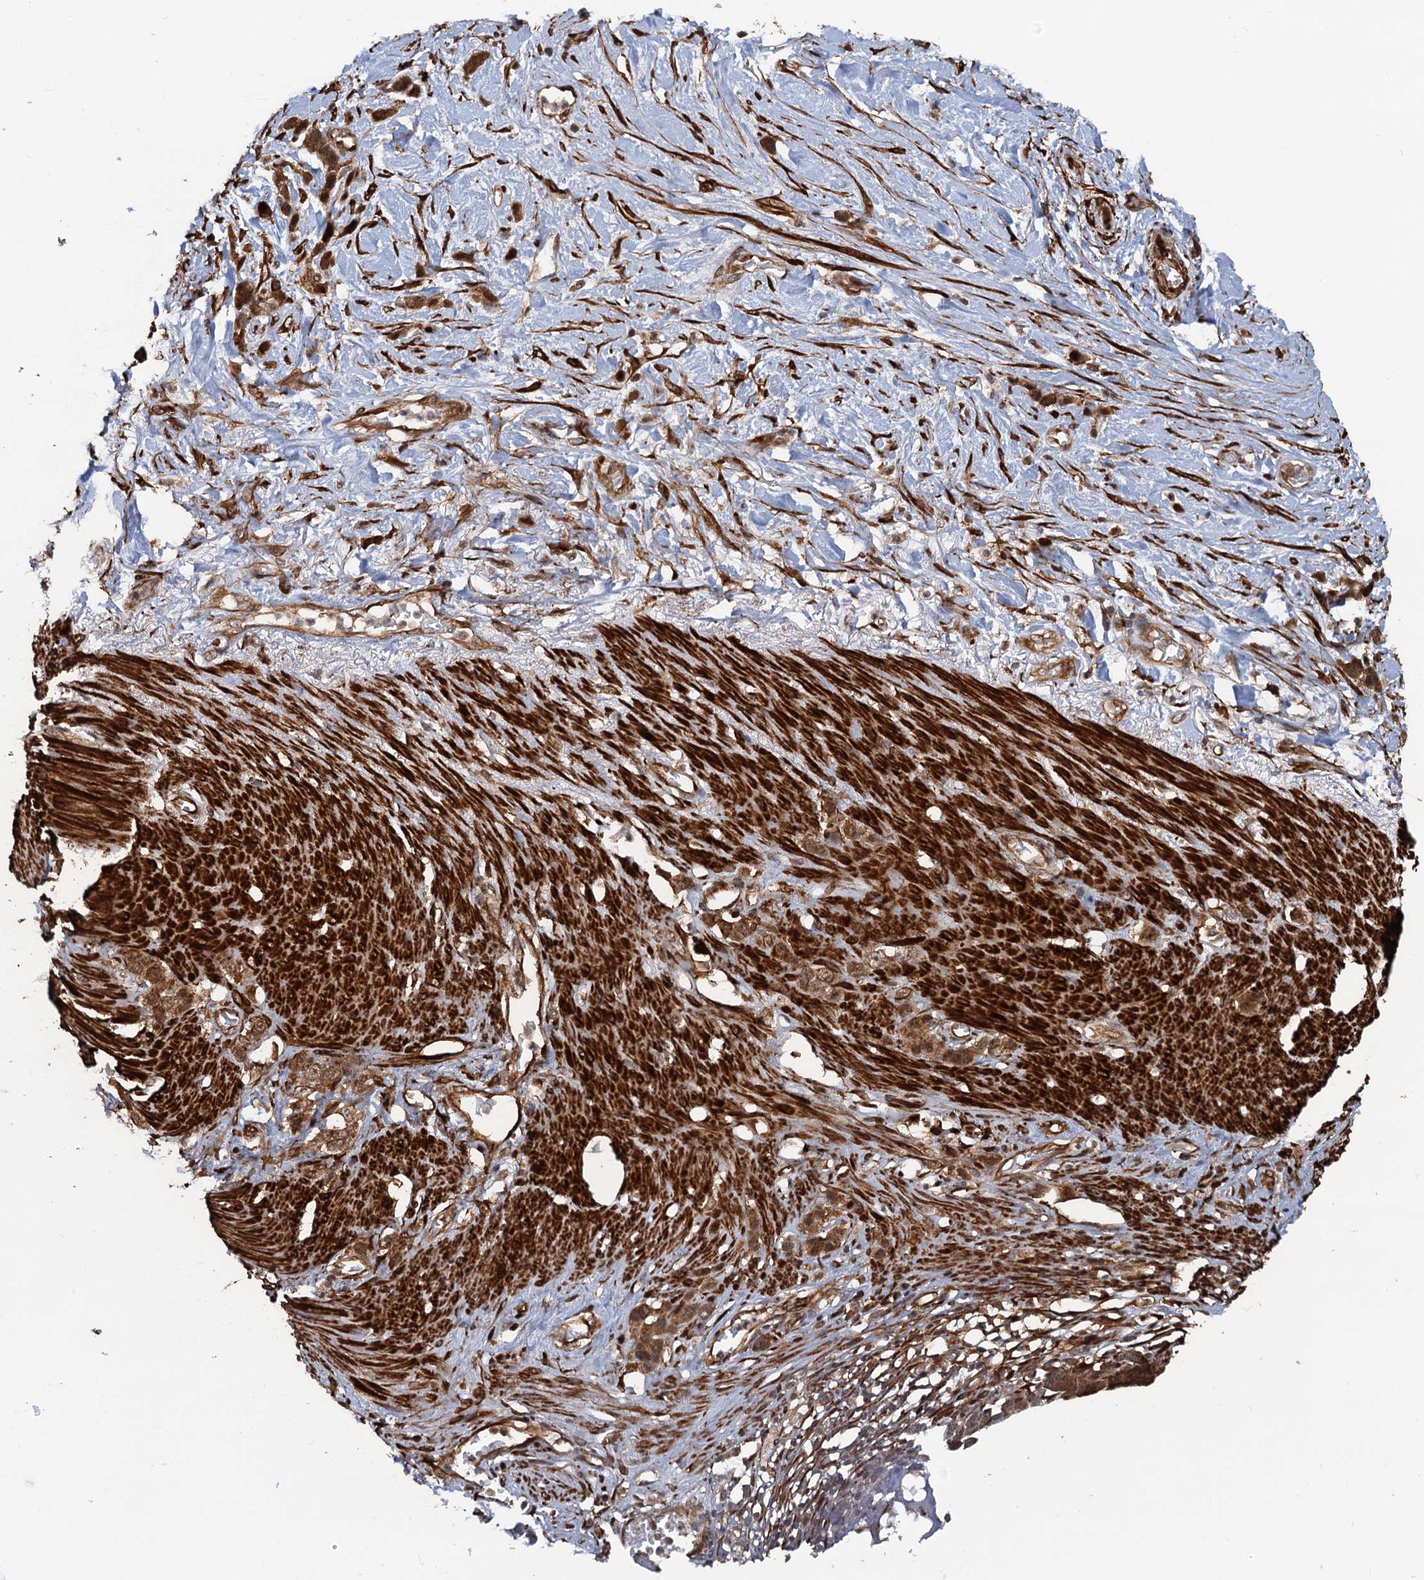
{"staining": {"intensity": "moderate", "quantity": ">75%", "location": "cytoplasmic/membranous,nuclear"}, "tissue": "stomach cancer", "cell_type": "Tumor cells", "image_type": "cancer", "snomed": [{"axis": "morphology", "description": "Adenocarcinoma, NOS"}, {"axis": "morphology", "description": "Adenocarcinoma, High grade"}, {"axis": "topography", "description": "Stomach, upper"}, {"axis": "topography", "description": "Stomach, lower"}], "caption": "A brown stain shows moderate cytoplasmic/membranous and nuclear positivity of a protein in human stomach cancer tumor cells.", "gene": "SNRNP25", "patient": {"sex": "female", "age": 65}}